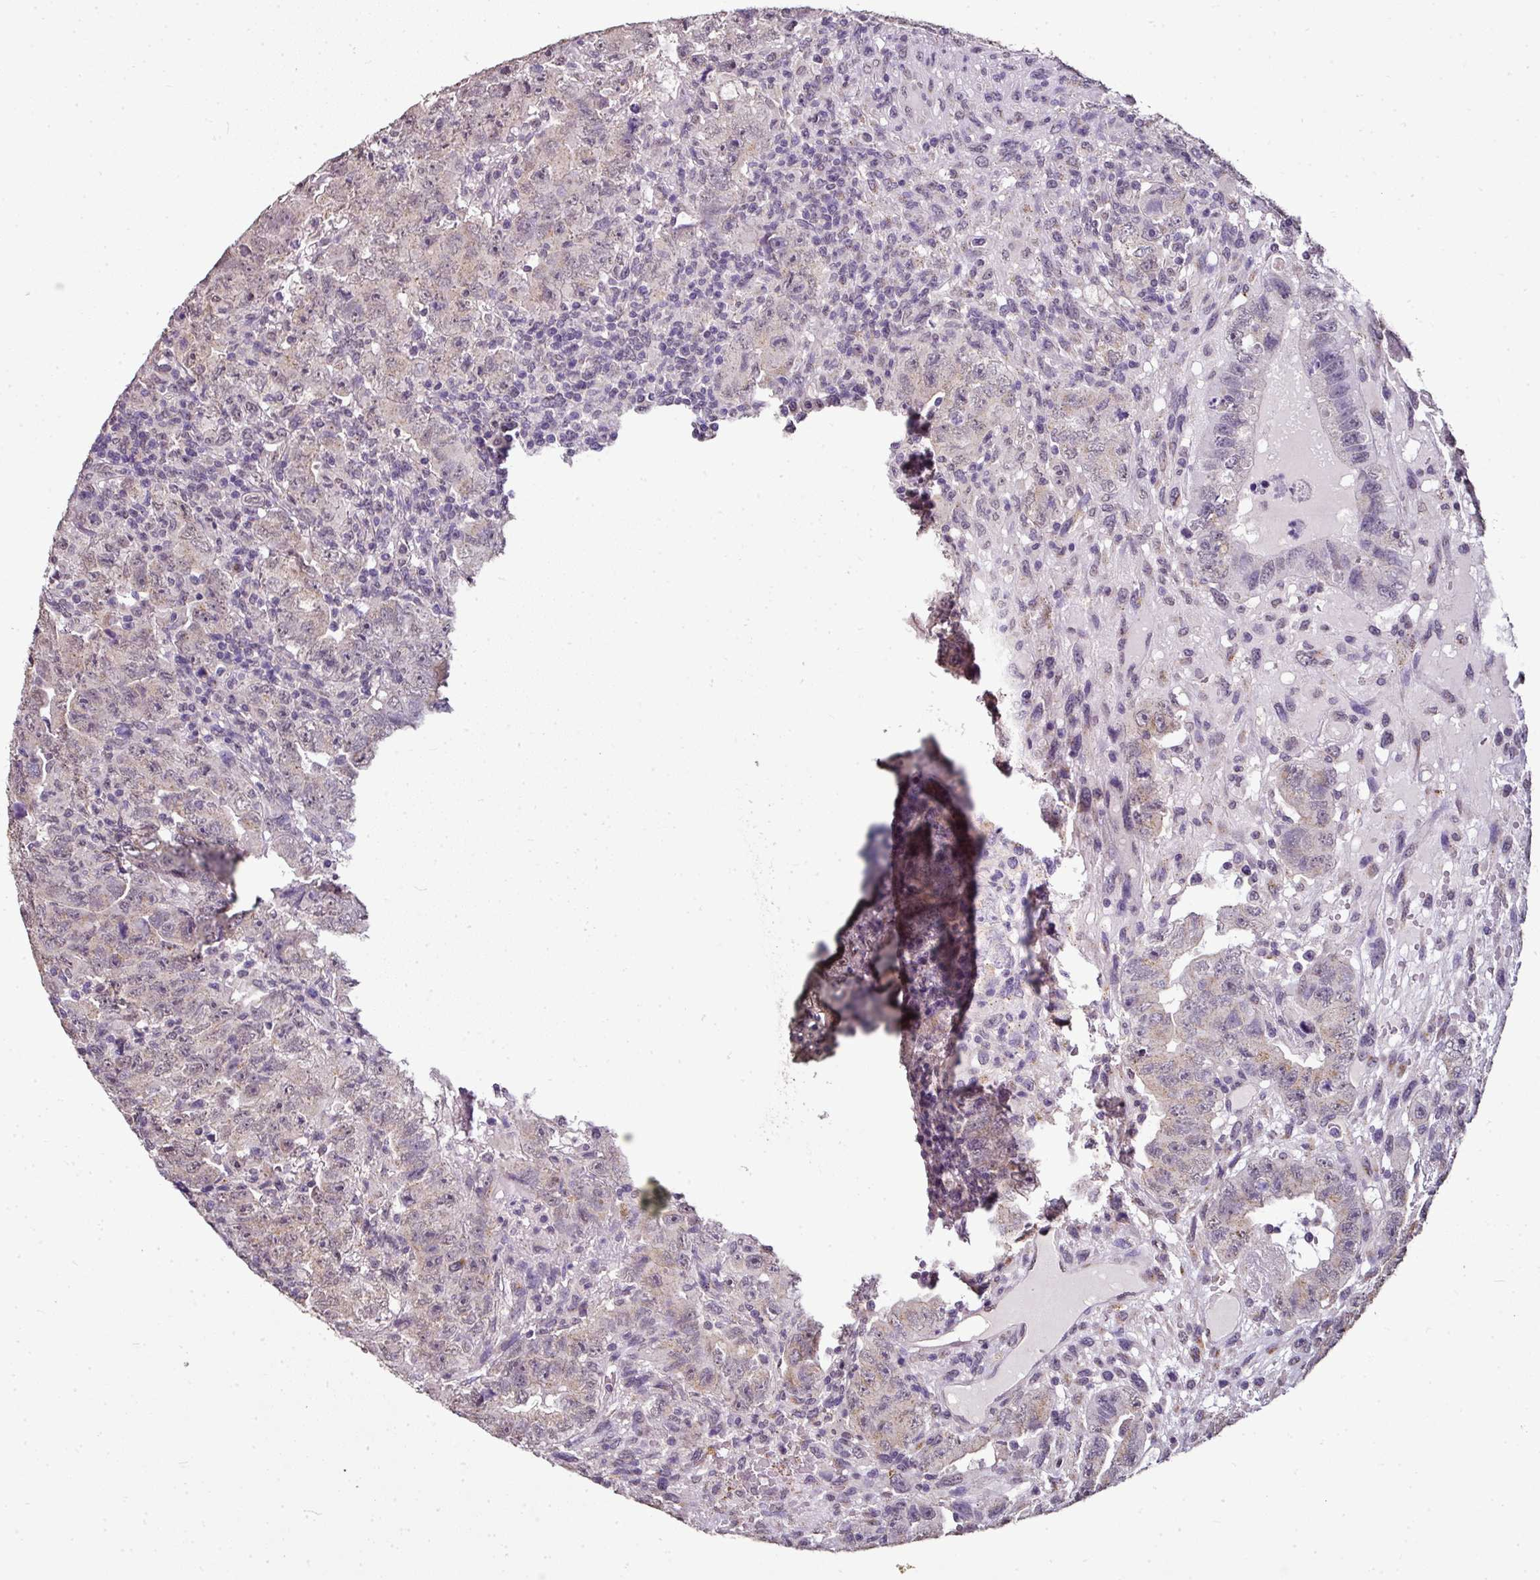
{"staining": {"intensity": "weak", "quantity": "<25%", "location": "cytoplasmic/membranous"}, "tissue": "testis cancer", "cell_type": "Tumor cells", "image_type": "cancer", "snomed": [{"axis": "morphology", "description": "Carcinoma, Embryonal, NOS"}, {"axis": "topography", "description": "Testis"}], "caption": "Tumor cells are negative for brown protein staining in embryonal carcinoma (testis). (Brightfield microscopy of DAB IHC at high magnification).", "gene": "JPH2", "patient": {"sex": "male", "age": 24}}